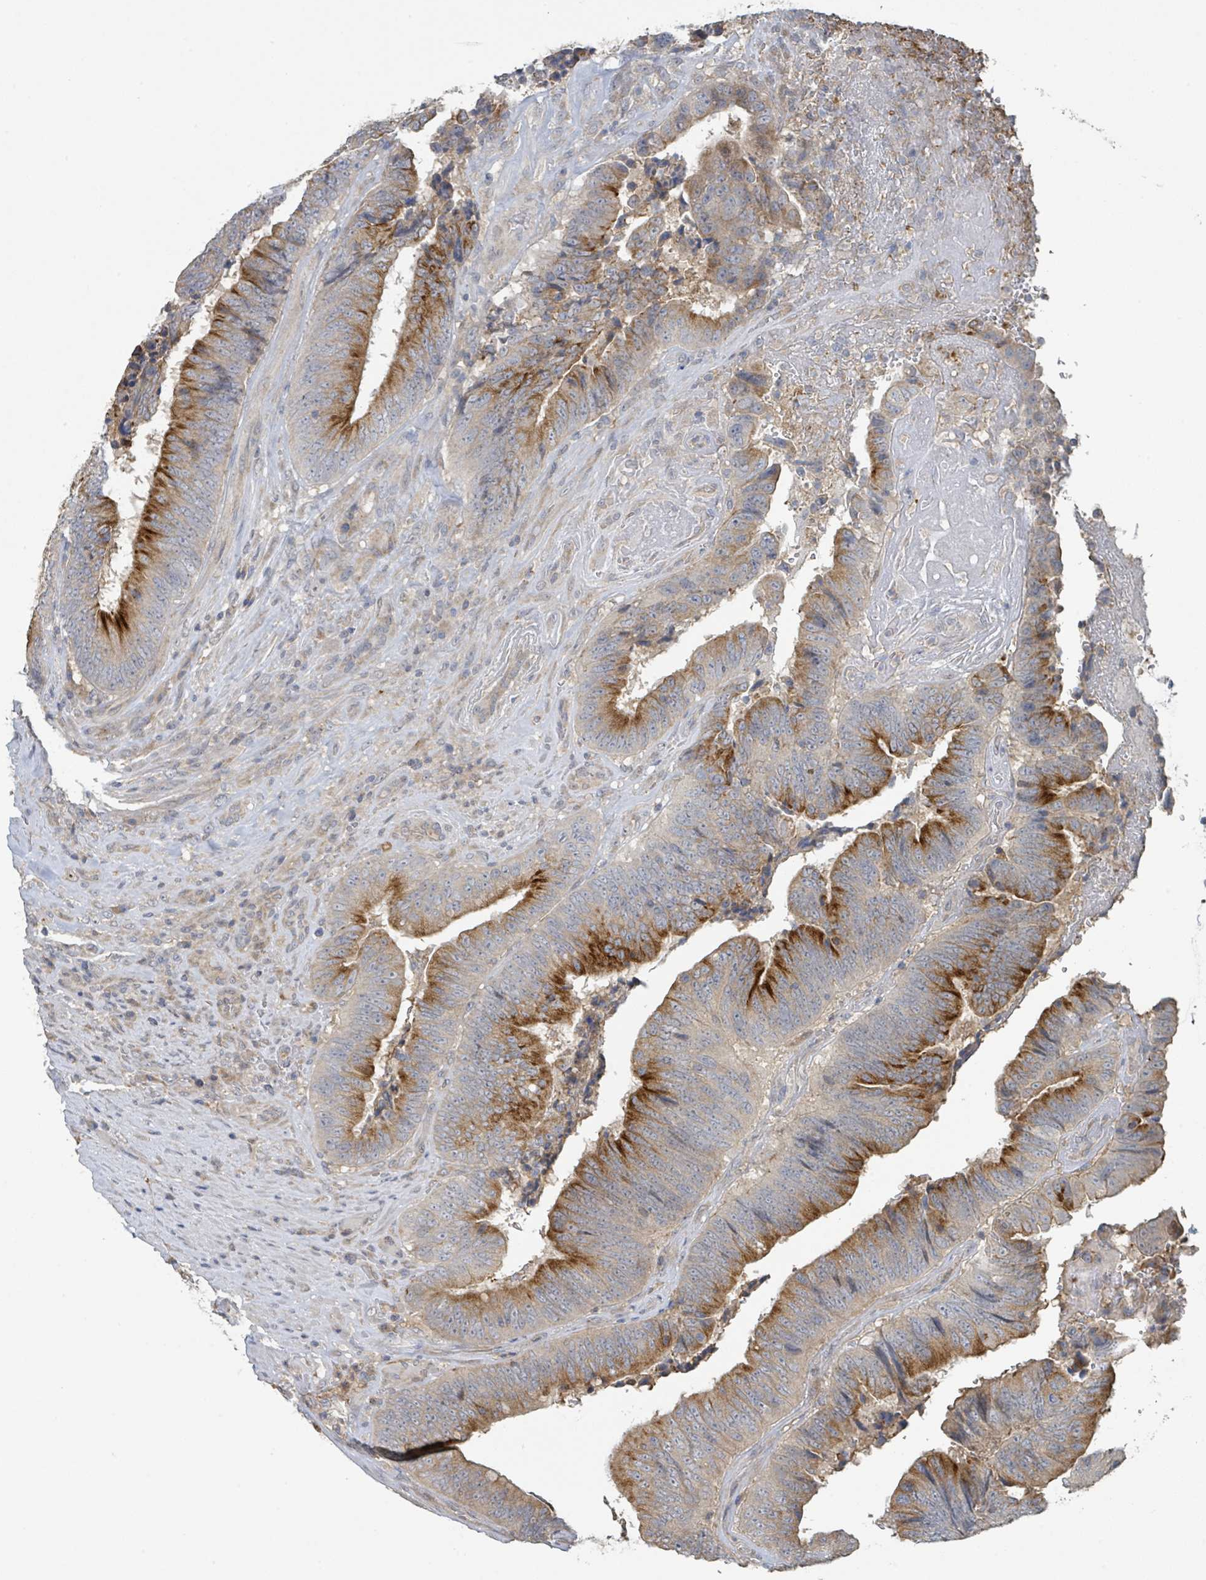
{"staining": {"intensity": "strong", "quantity": "25%-75%", "location": "cytoplasmic/membranous"}, "tissue": "colorectal cancer", "cell_type": "Tumor cells", "image_type": "cancer", "snomed": [{"axis": "morphology", "description": "Adenocarcinoma, NOS"}, {"axis": "topography", "description": "Rectum"}], "caption": "Human adenocarcinoma (colorectal) stained for a protein (brown) exhibits strong cytoplasmic/membranous positive expression in approximately 25%-75% of tumor cells.", "gene": "LRRC42", "patient": {"sex": "male", "age": 72}}